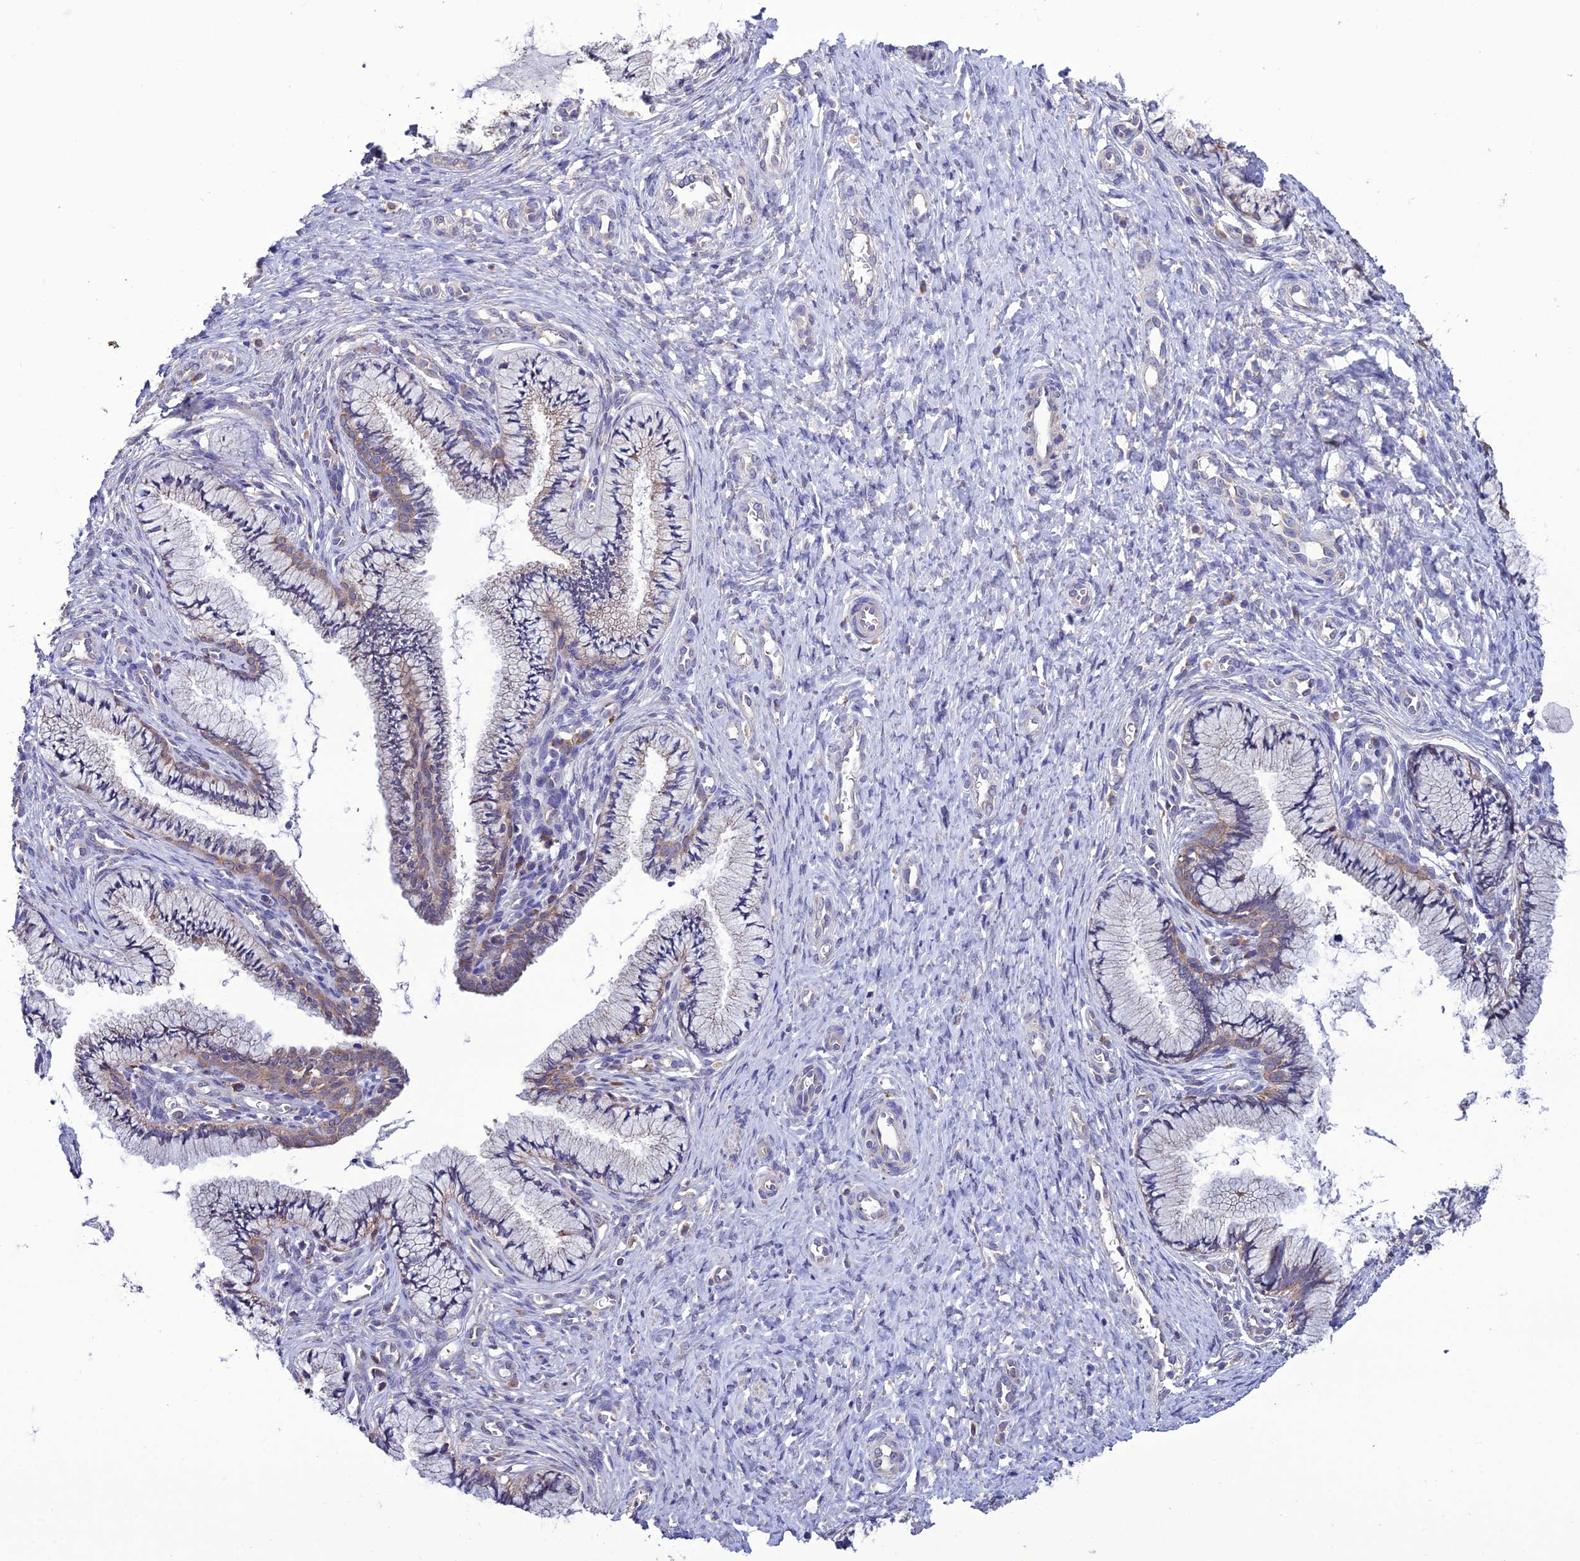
{"staining": {"intensity": "moderate", "quantity": "25%-75%", "location": "cytoplasmic/membranous"}, "tissue": "cervix", "cell_type": "Glandular cells", "image_type": "normal", "snomed": [{"axis": "morphology", "description": "Normal tissue, NOS"}, {"axis": "topography", "description": "Cervix"}], "caption": "An image of human cervix stained for a protein exhibits moderate cytoplasmic/membranous brown staining in glandular cells. The protein of interest is shown in brown color, while the nuclei are stained blue.", "gene": "HOGA1", "patient": {"sex": "female", "age": 36}}